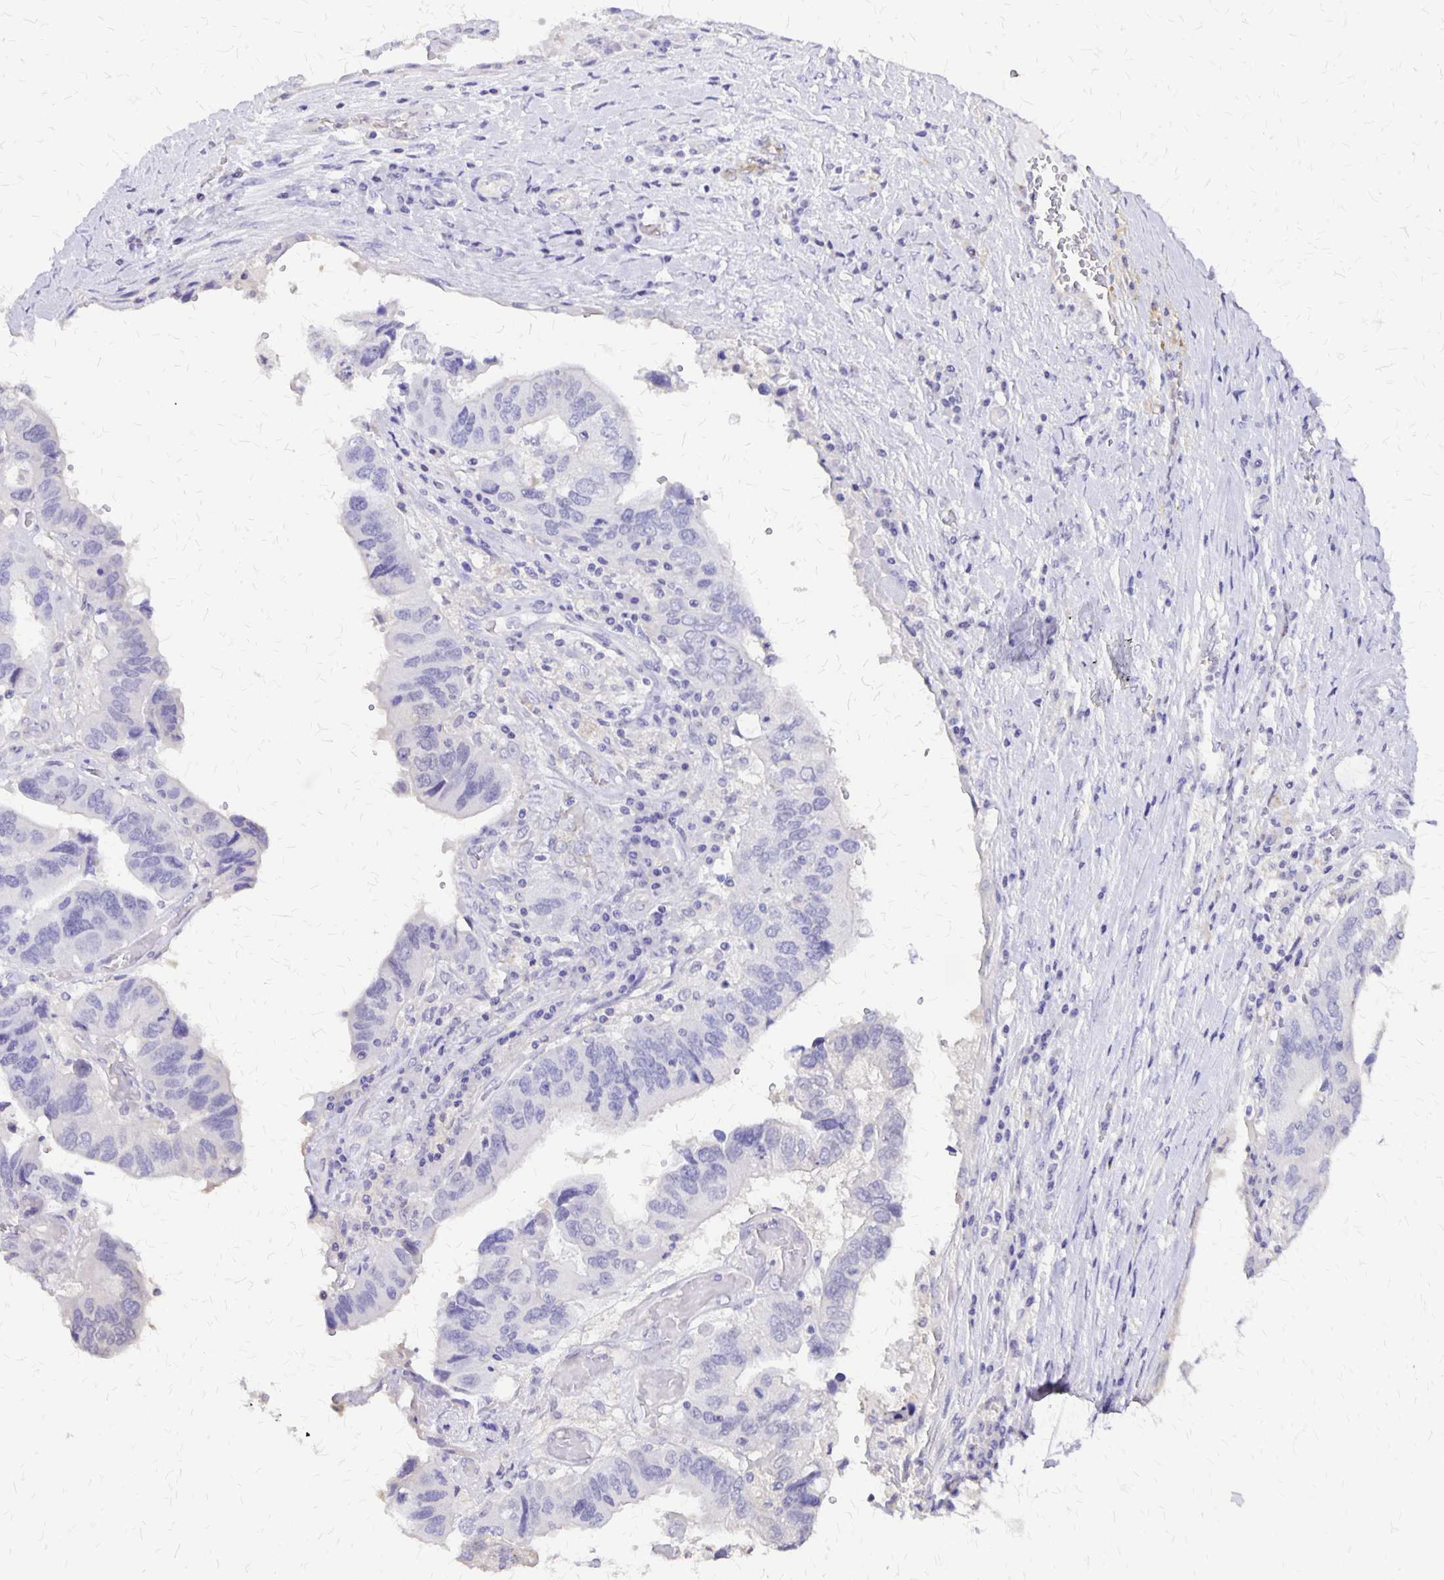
{"staining": {"intensity": "negative", "quantity": "none", "location": "none"}, "tissue": "ovarian cancer", "cell_type": "Tumor cells", "image_type": "cancer", "snomed": [{"axis": "morphology", "description": "Cystadenocarcinoma, serous, NOS"}, {"axis": "topography", "description": "Ovary"}], "caption": "The micrograph demonstrates no staining of tumor cells in serous cystadenocarcinoma (ovarian).", "gene": "SI", "patient": {"sex": "female", "age": 79}}